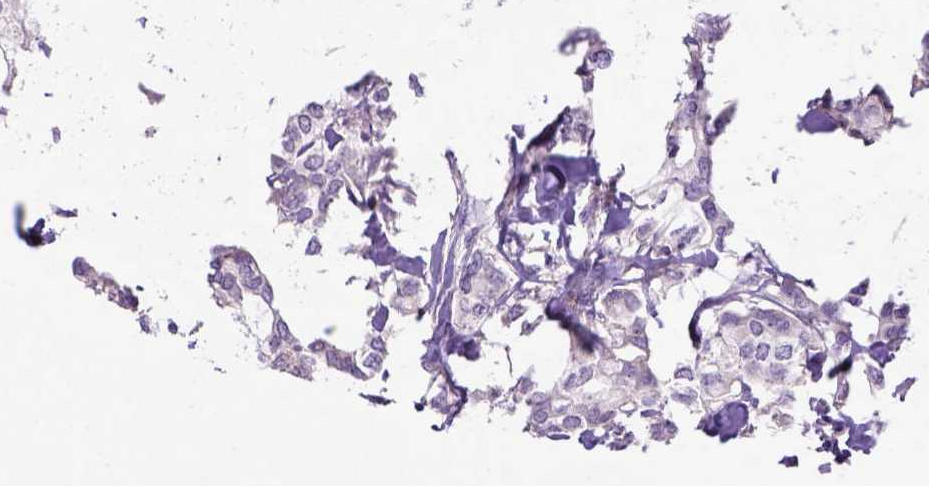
{"staining": {"intensity": "negative", "quantity": "none", "location": "none"}, "tissue": "breast cancer", "cell_type": "Tumor cells", "image_type": "cancer", "snomed": [{"axis": "morphology", "description": "Duct carcinoma"}, {"axis": "topography", "description": "Breast"}], "caption": "Histopathology image shows no significant protein staining in tumor cells of breast cancer. The staining was performed using DAB (3,3'-diaminobenzidine) to visualize the protein expression in brown, while the nuclei were stained in blue with hematoxylin (Magnification: 20x).", "gene": "ADAM12", "patient": {"sex": "female", "age": 62}}